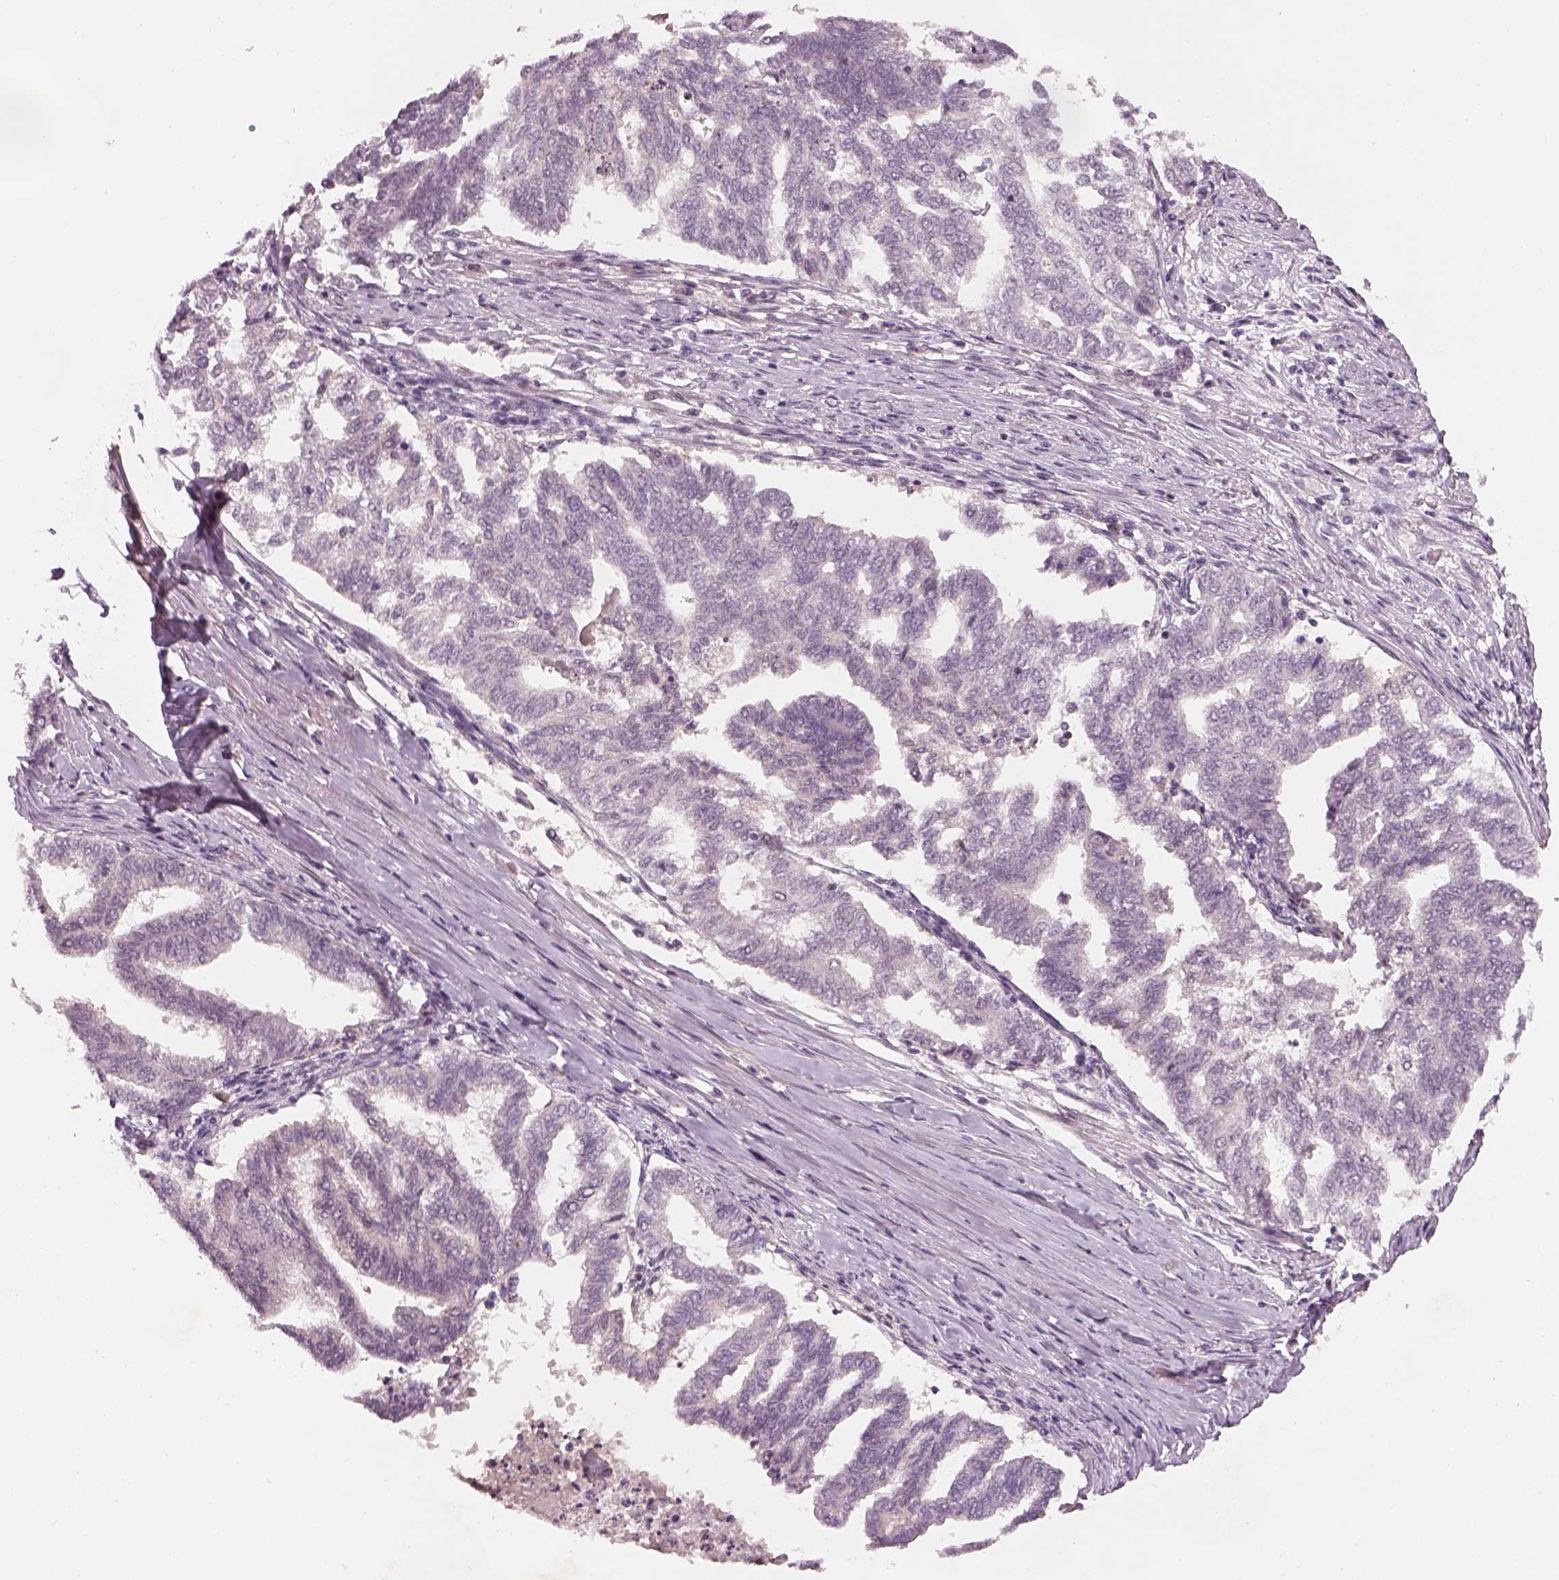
{"staining": {"intensity": "negative", "quantity": "none", "location": "none"}, "tissue": "endometrial cancer", "cell_type": "Tumor cells", "image_type": "cancer", "snomed": [{"axis": "morphology", "description": "Adenocarcinoma, NOS"}, {"axis": "topography", "description": "Endometrium"}], "caption": "Protein analysis of endometrial cancer demonstrates no significant staining in tumor cells.", "gene": "GDNF", "patient": {"sex": "female", "age": 79}}